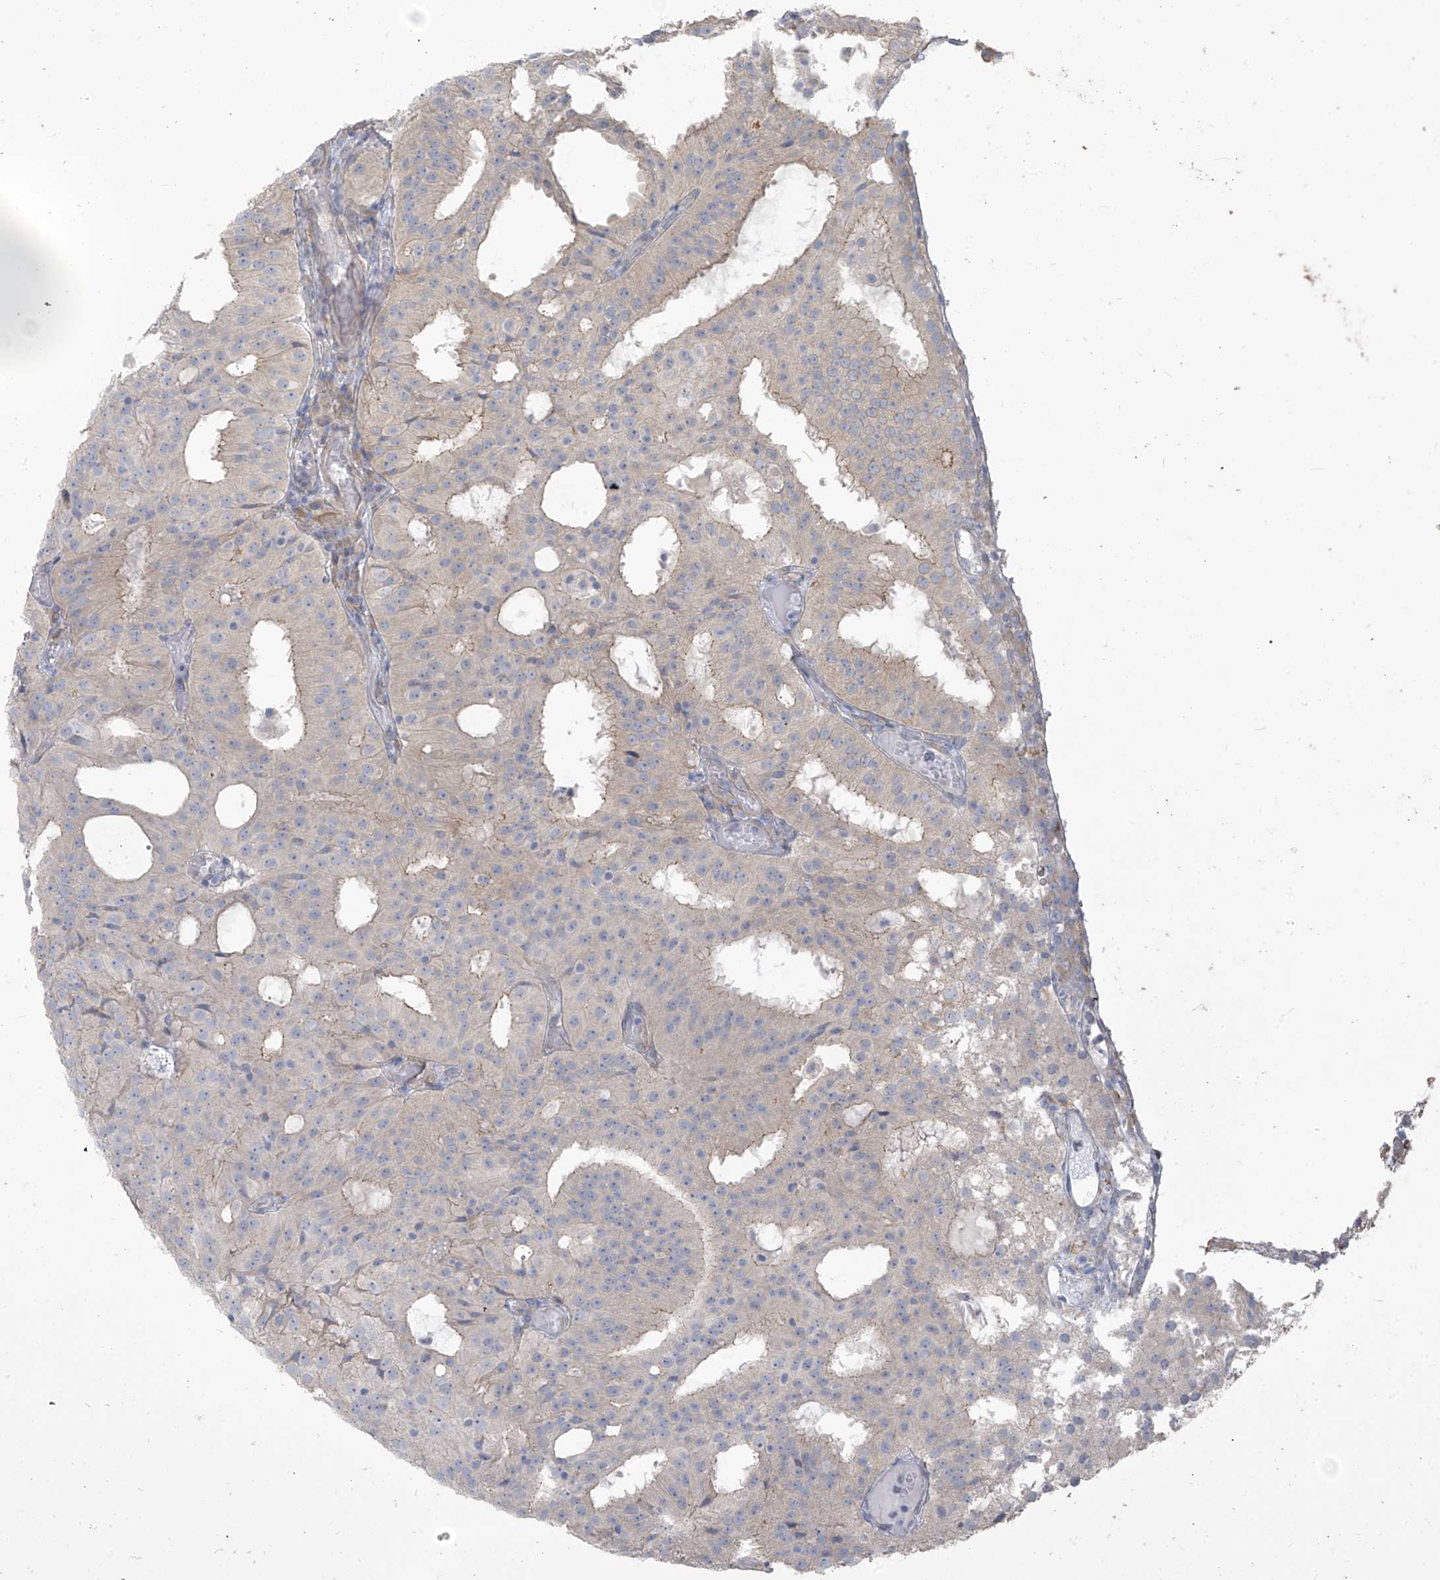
{"staining": {"intensity": "weak", "quantity": "<25%", "location": "cytoplasmic/membranous"}, "tissue": "prostate cancer", "cell_type": "Tumor cells", "image_type": "cancer", "snomed": [{"axis": "morphology", "description": "Adenocarcinoma, Medium grade"}, {"axis": "topography", "description": "Prostate"}], "caption": "There is no significant expression in tumor cells of adenocarcinoma (medium-grade) (prostate). (DAB (3,3'-diaminobenzidine) immunohistochemistry with hematoxylin counter stain).", "gene": "MAGIX", "patient": {"sex": "male", "age": 88}}